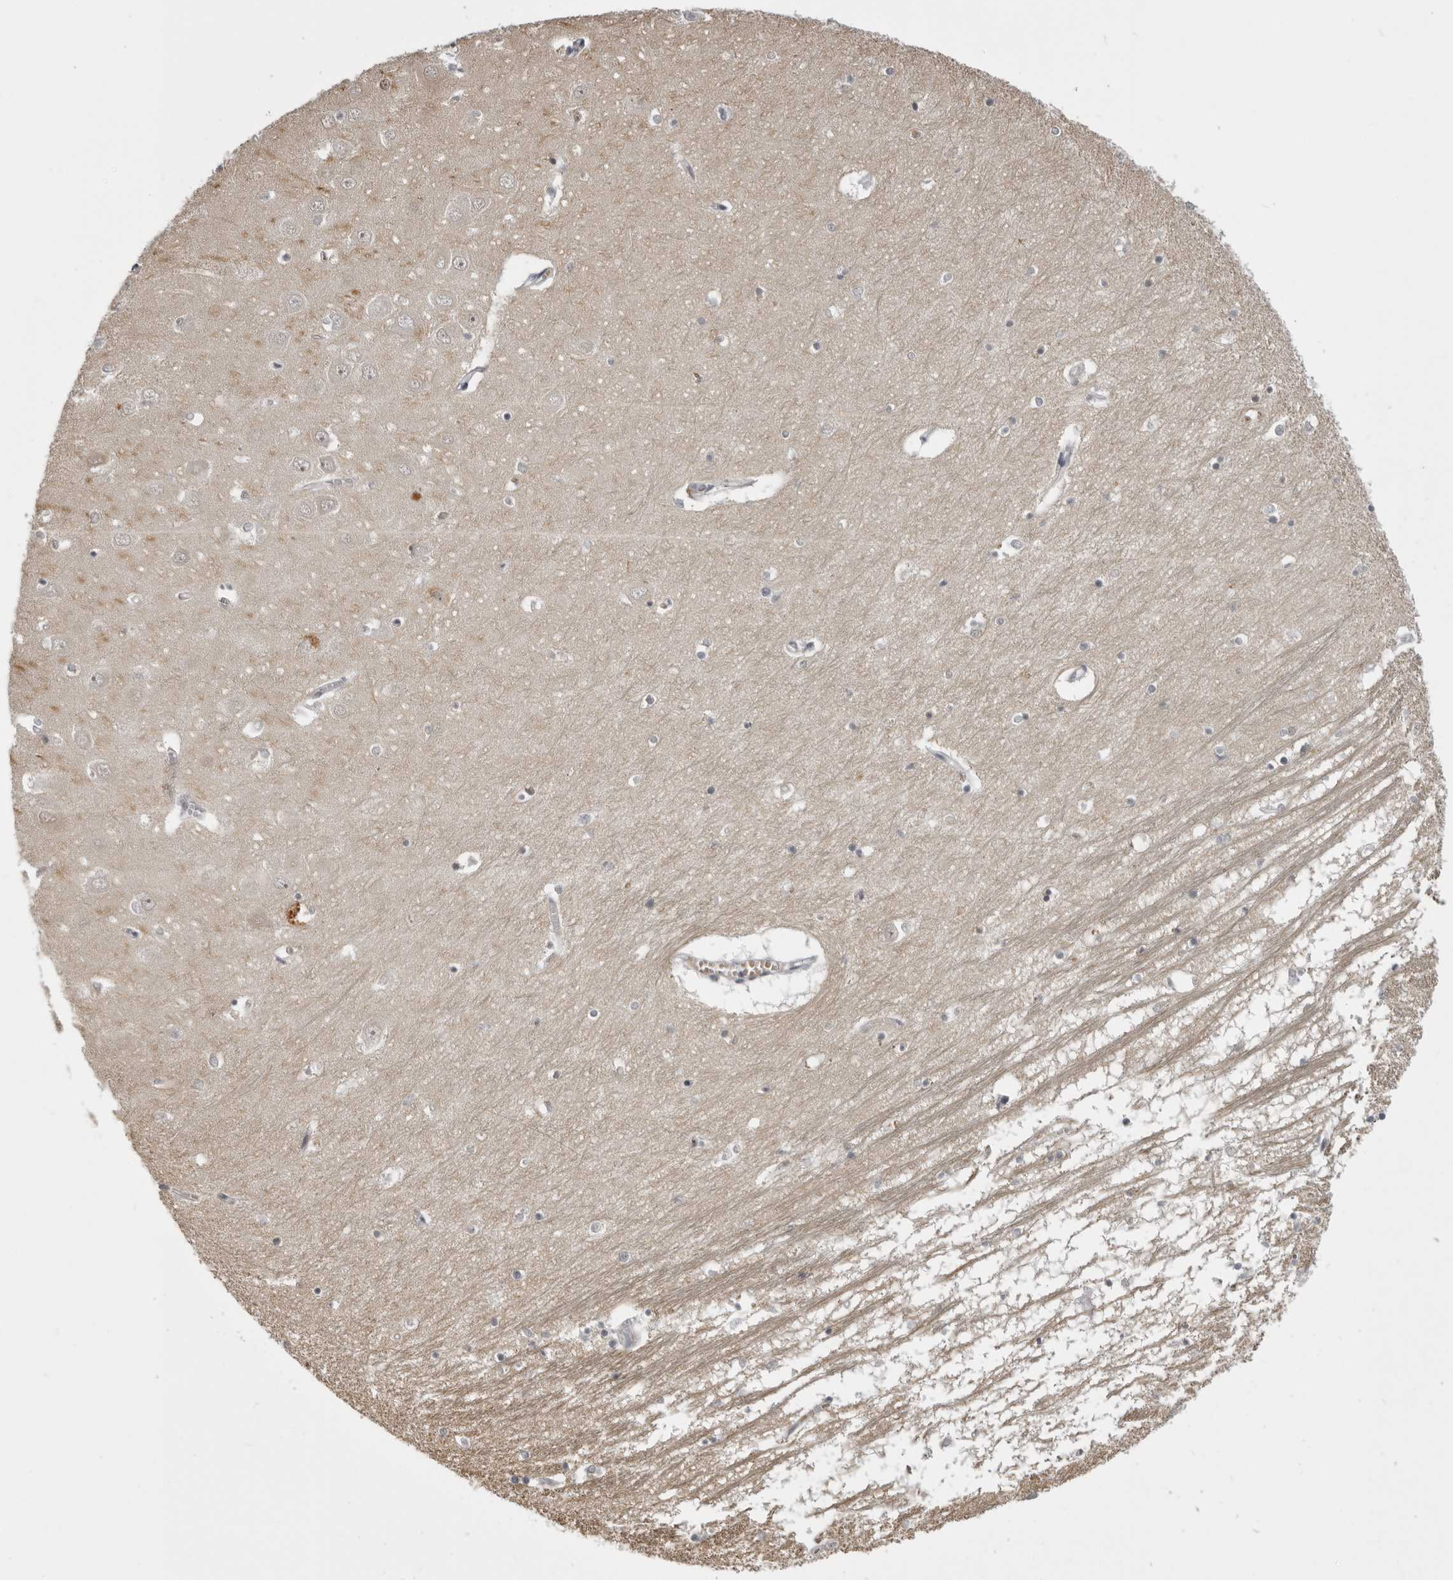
{"staining": {"intensity": "negative", "quantity": "none", "location": "none"}, "tissue": "hippocampus", "cell_type": "Glial cells", "image_type": "normal", "snomed": [{"axis": "morphology", "description": "Normal tissue, NOS"}, {"axis": "topography", "description": "Hippocampus"}], "caption": "There is no significant expression in glial cells of hippocampus. (DAB immunohistochemistry (IHC) visualized using brightfield microscopy, high magnification).", "gene": "EPHA10", "patient": {"sex": "male", "age": 70}}